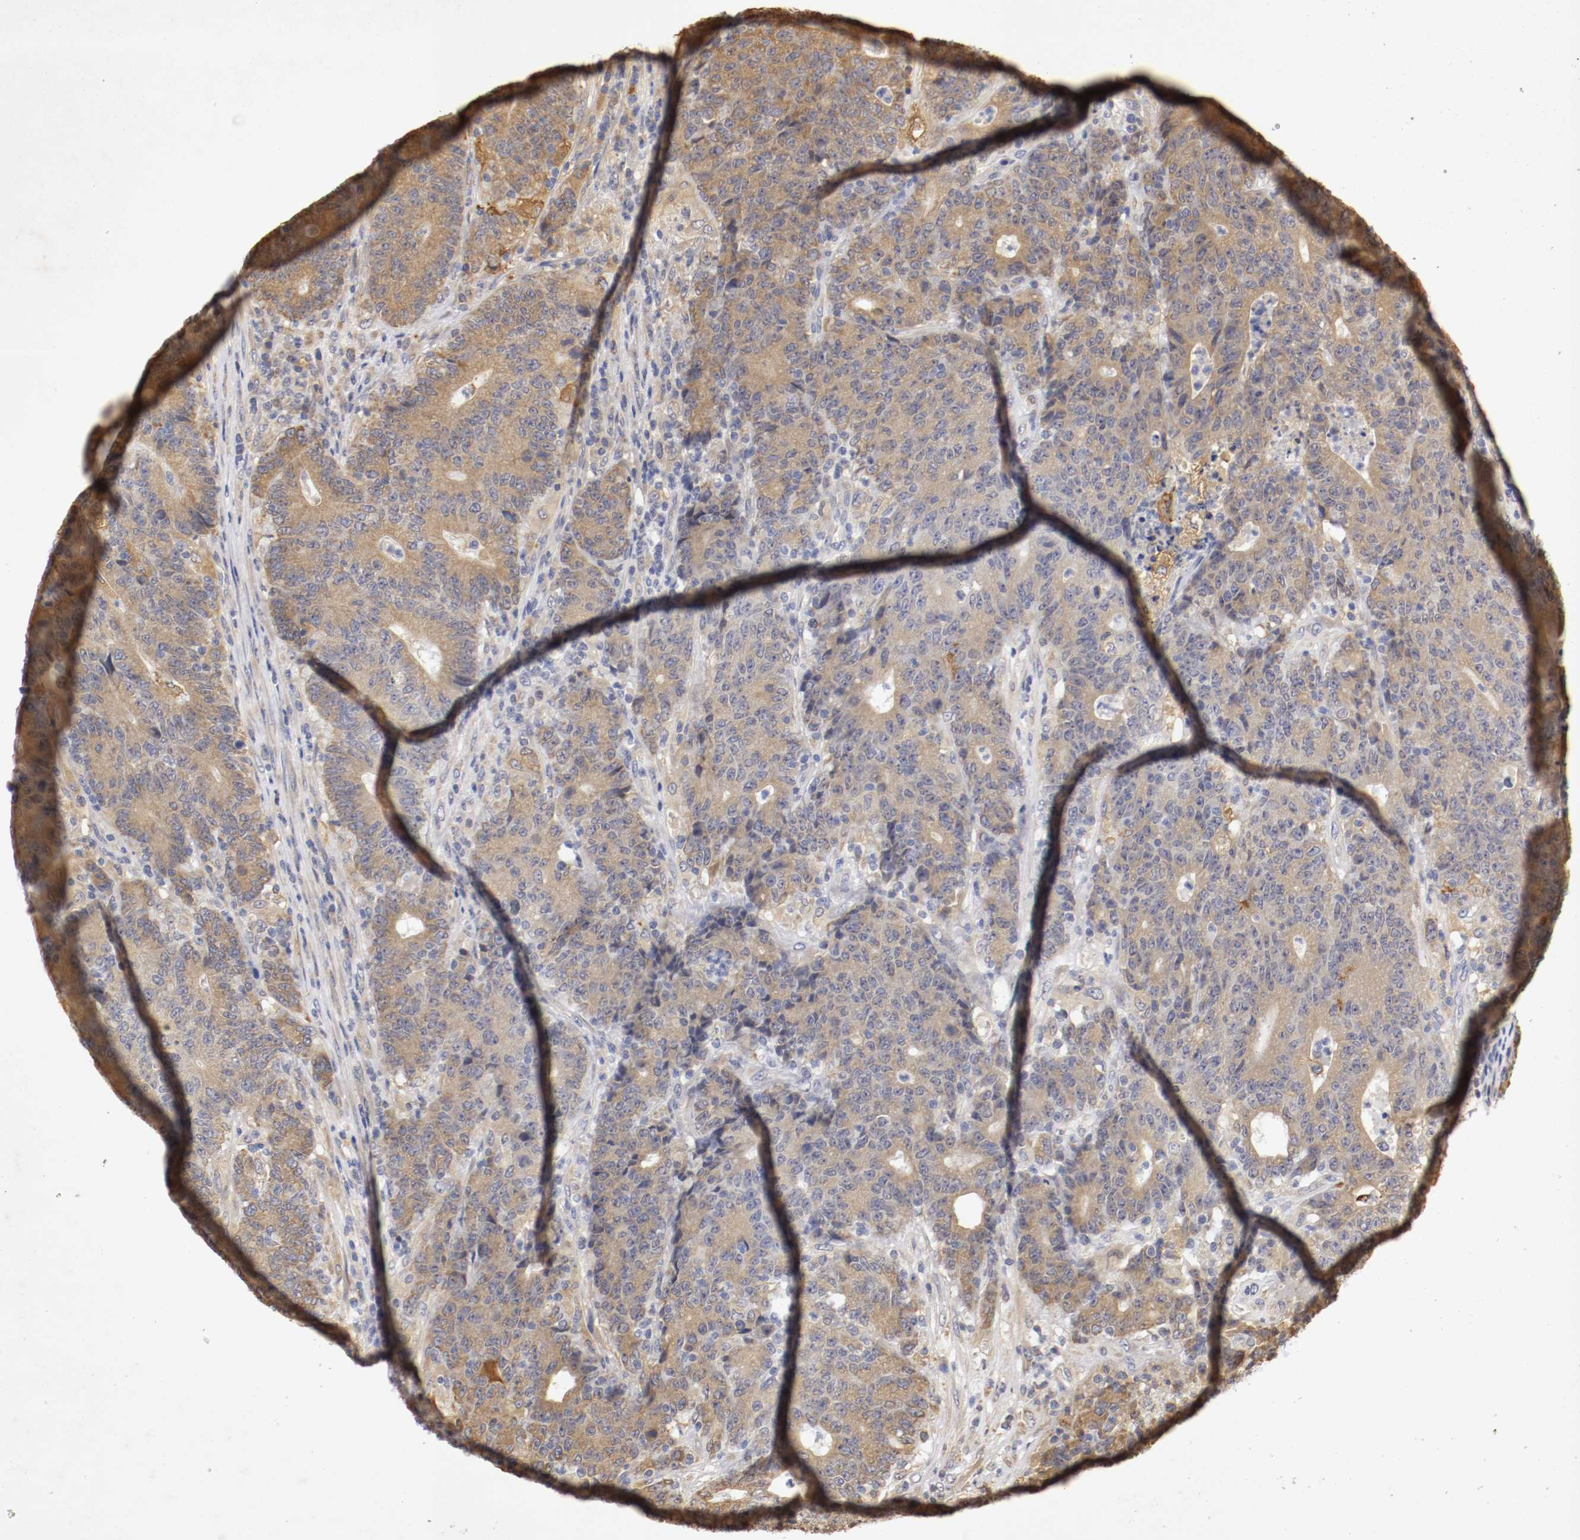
{"staining": {"intensity": "moderate", "quantity": ">75%", "location": "cytoplasmic/membranous"}, "tissue": "colorectal cancer", "cell_type": "Tumor cells", "image_type": "cancer", "snomed": [{"axis": "morphology", "description": "Normal tissue, NOS"}, {"axis": "morphology", "description": "Adenocarcinoma, NOS"}, {"axis": "topography", "description": "Colon"}], "caption": "Approximately >75% of tumor cells in human adenocarcinoma (colorectal) display moderate cytoplasmic/membranous protein expression as visualized by brown immunohistochemical staining.", "gene": "VEZT", "patient": {"sex": "female", "age": 75}}